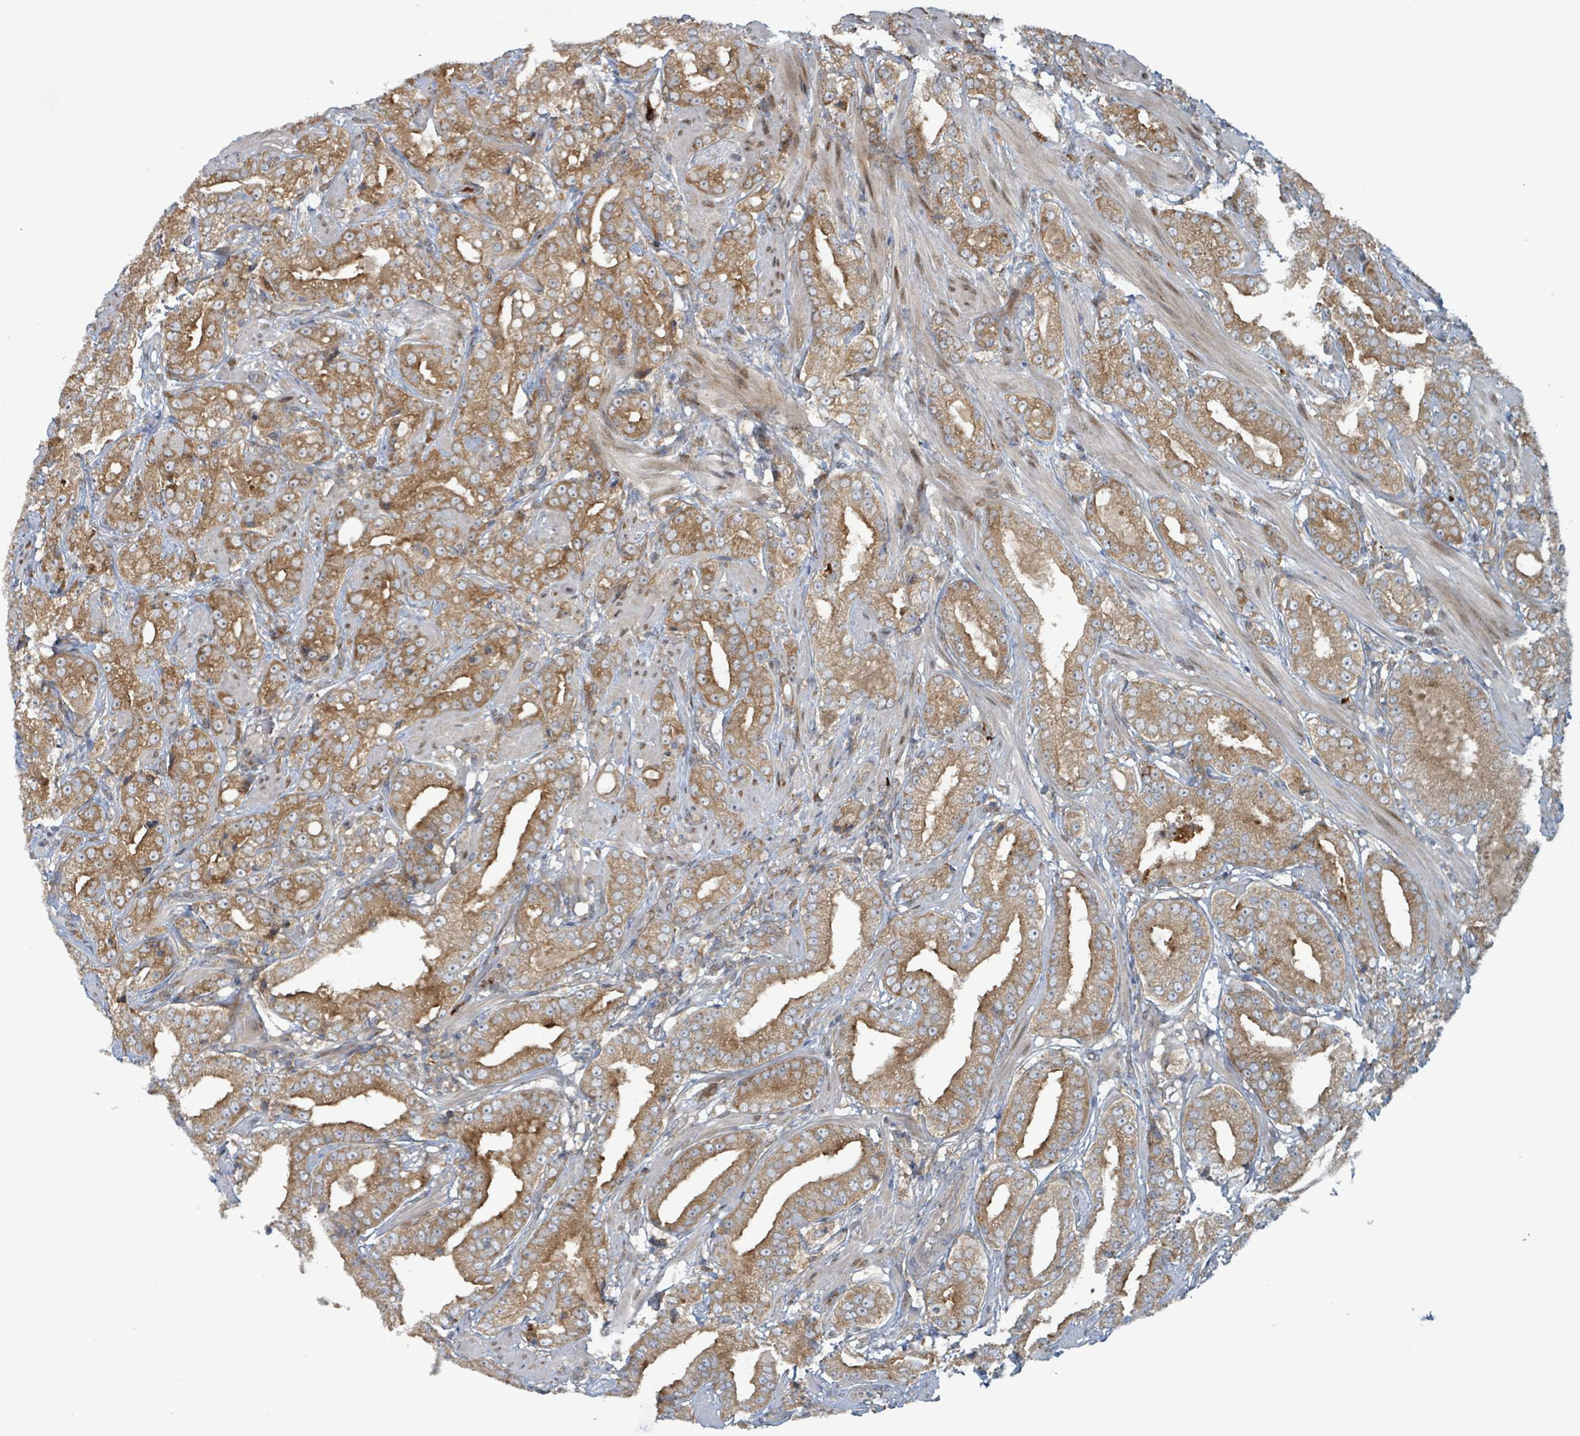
{"staining": {"intensity": "moderate", "quantity": ">75%", "location": "cytoplasmic/membranous"}, "tissue": "prostate cancer", "cell_type": "Tumor cells", "image_type": "cancer", "snomed": [{"axis": "morphology", "description": "Adenocarcinoma, Low grade"}, {"axis": "topography", "description": "Prostate"}], "caption": "Prostate cancer was stained to show a protein in brown. There is medium levels of moderate cytoplasmic/membranous expression in approximately >75% of tumor cells. Nuclei are stained in blue.", "gene": "OR51E1", "patient": {"sex": "male", "age": 67}}